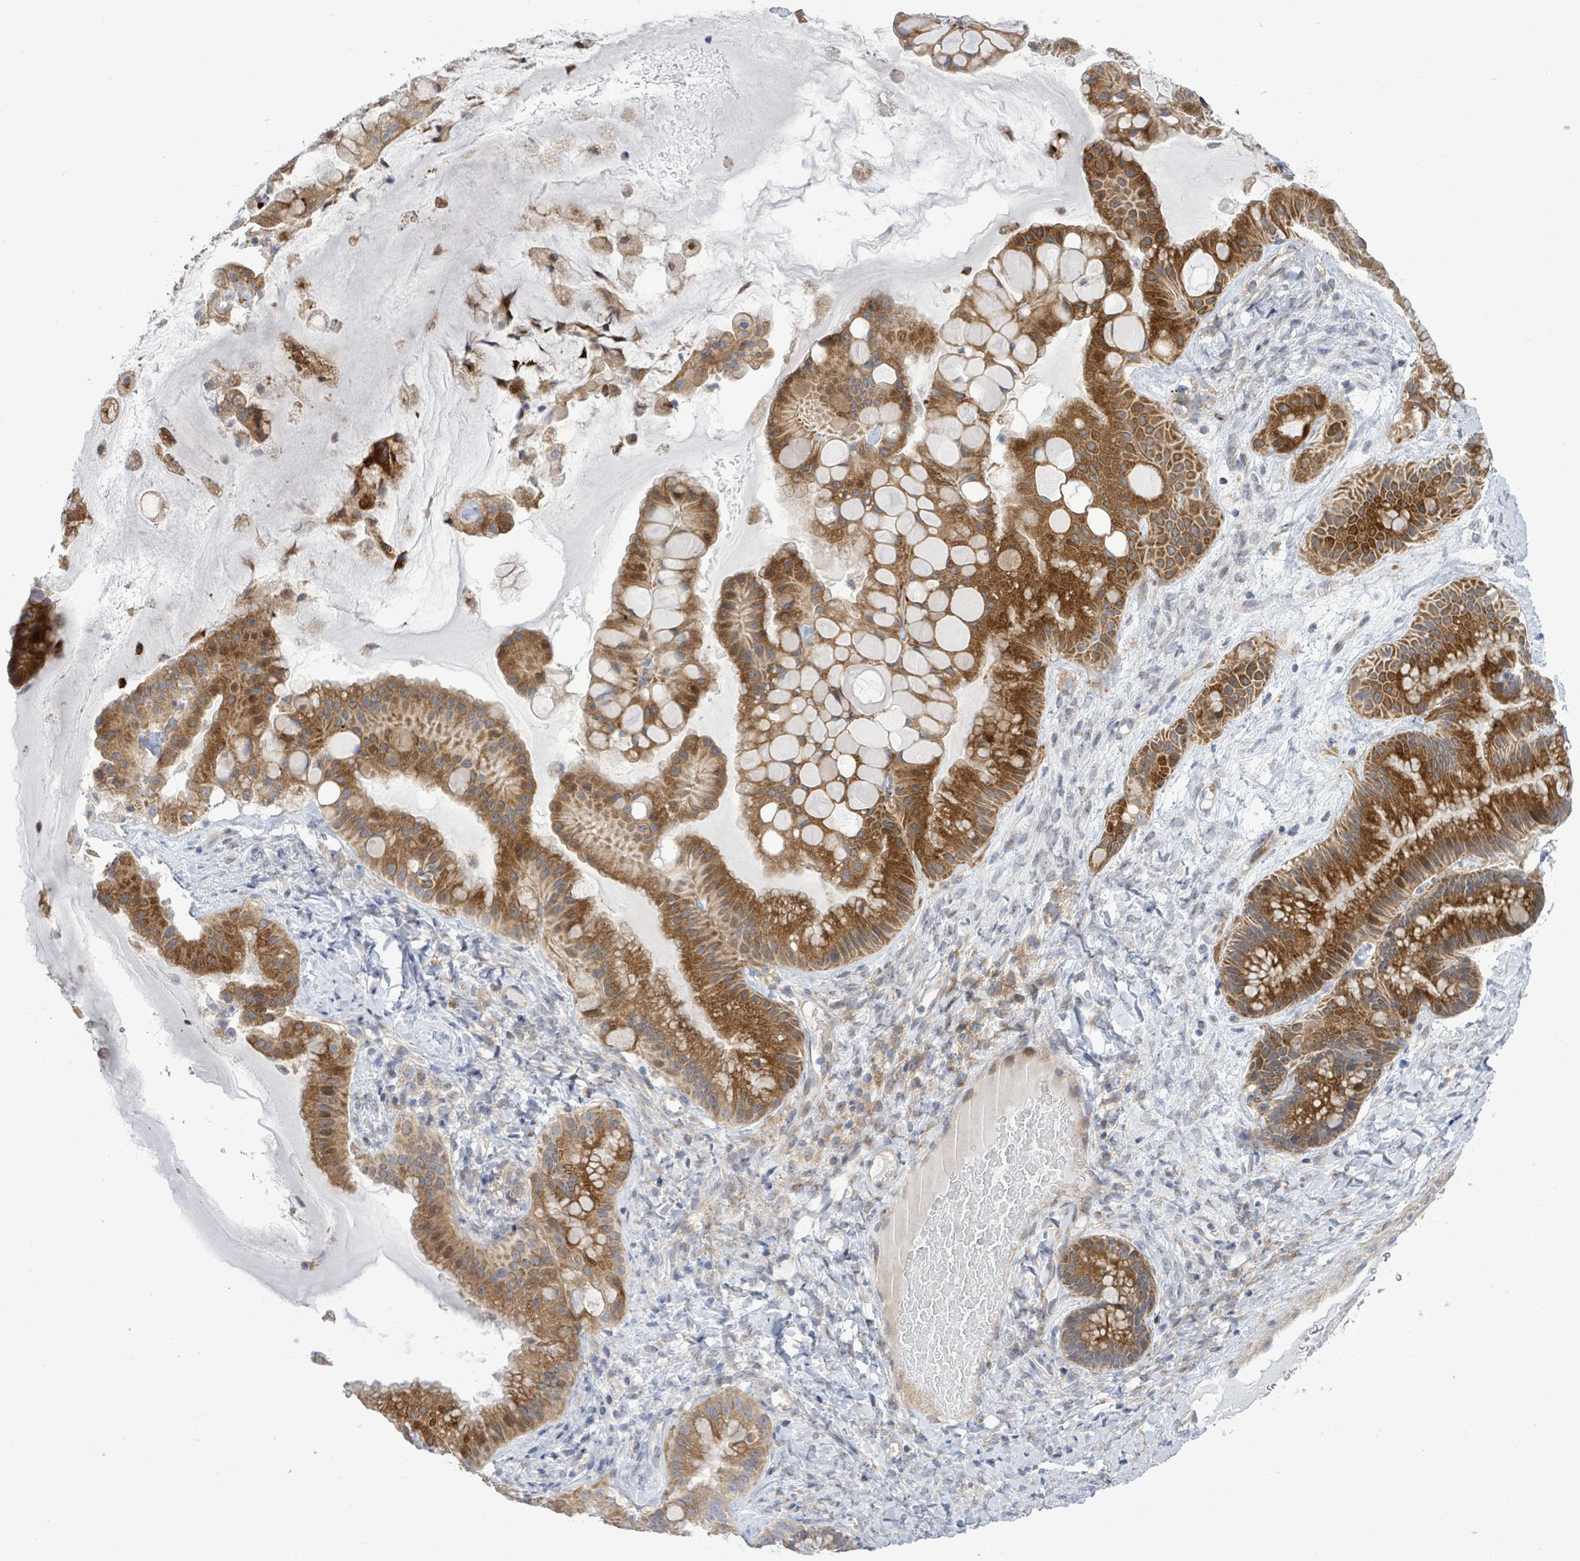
{"staining": {"intensity": "strong", "quantity": ">75%", "location": "cytoplasmic/membranous"}, "tissue": "ovarian cancer", "cell_type": "Tumor cells", "image_type": "cancer", "snomed": [{"axis": "morphology", "description": "Cystadenocarcinoma, mucinous, NOS"}, {"axis": "topography", "description": "Ovary"}], "caption": "High-magnification brightfield microscopy of ovarian cancer stained with DAB (3,3'-diaminobenzidine) (brown) and counterstained with hematoxylin (blue). tumor cells exhibit strong cytoplasmic/membranous expression is identified in about>75% of cells. (DAB IHC with brightfield microscopy, high magnification).", "gene": "SAR1A", "patient": {"sex": "female", "age": 61}}